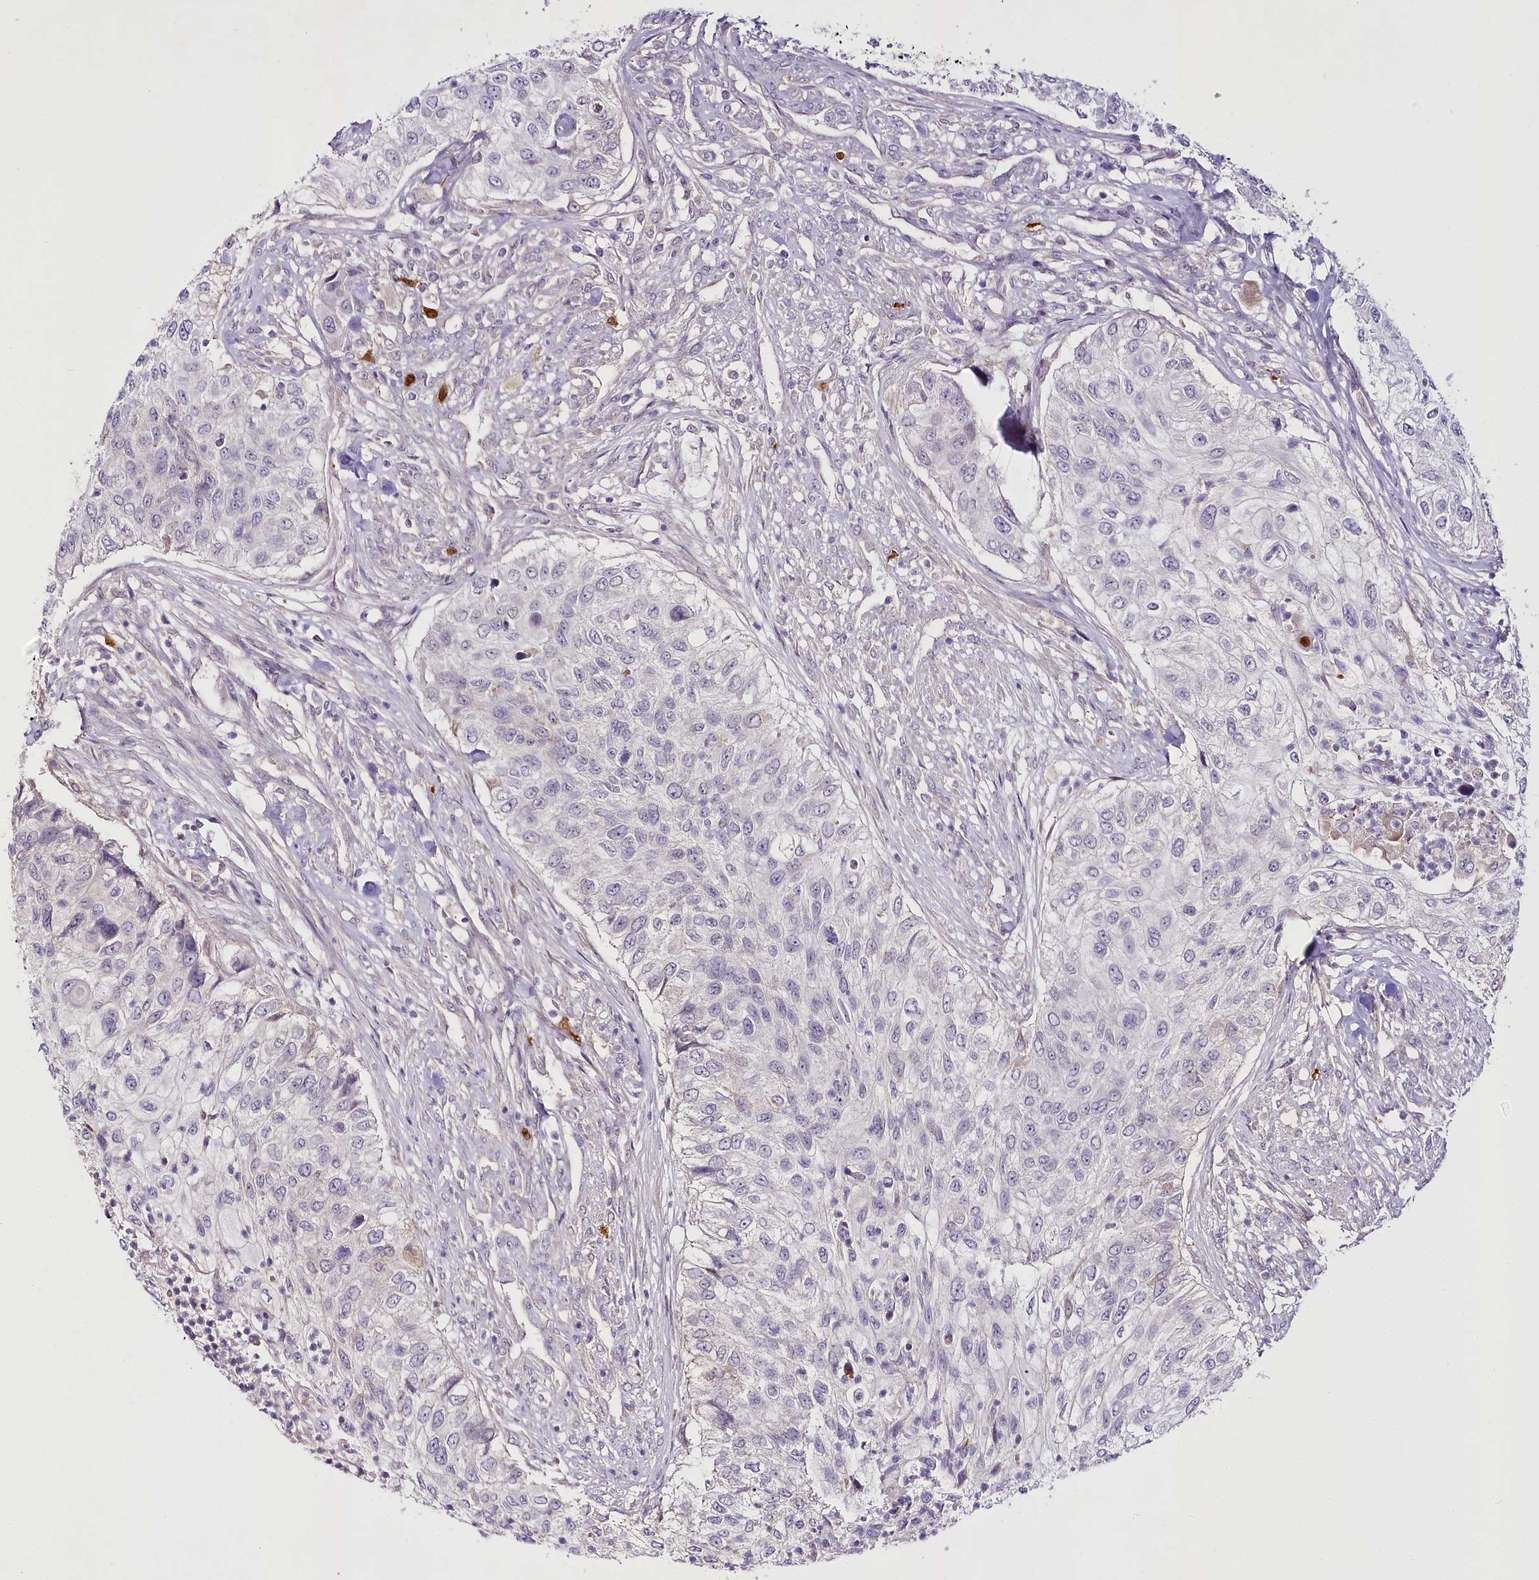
{"staining": {"intensity": "negative", "quantity": "none", "location": "none"}, "tissue": "urothelial cancer", "cell_type": "Tumor cells", "image_type": "cancer", "snomed": [{"axis": "morphology", "description": "Urothelial carcinoma, High grade"}, {"axis": "topography", "description": "Urinary bladder"}], "caption": "The immunohistochemistry micrograph has no significant expression in tumor cells of urothelial cancer tissue.", "gene": "VWA5A", "patient": {"sex": "female", "age": 60}}